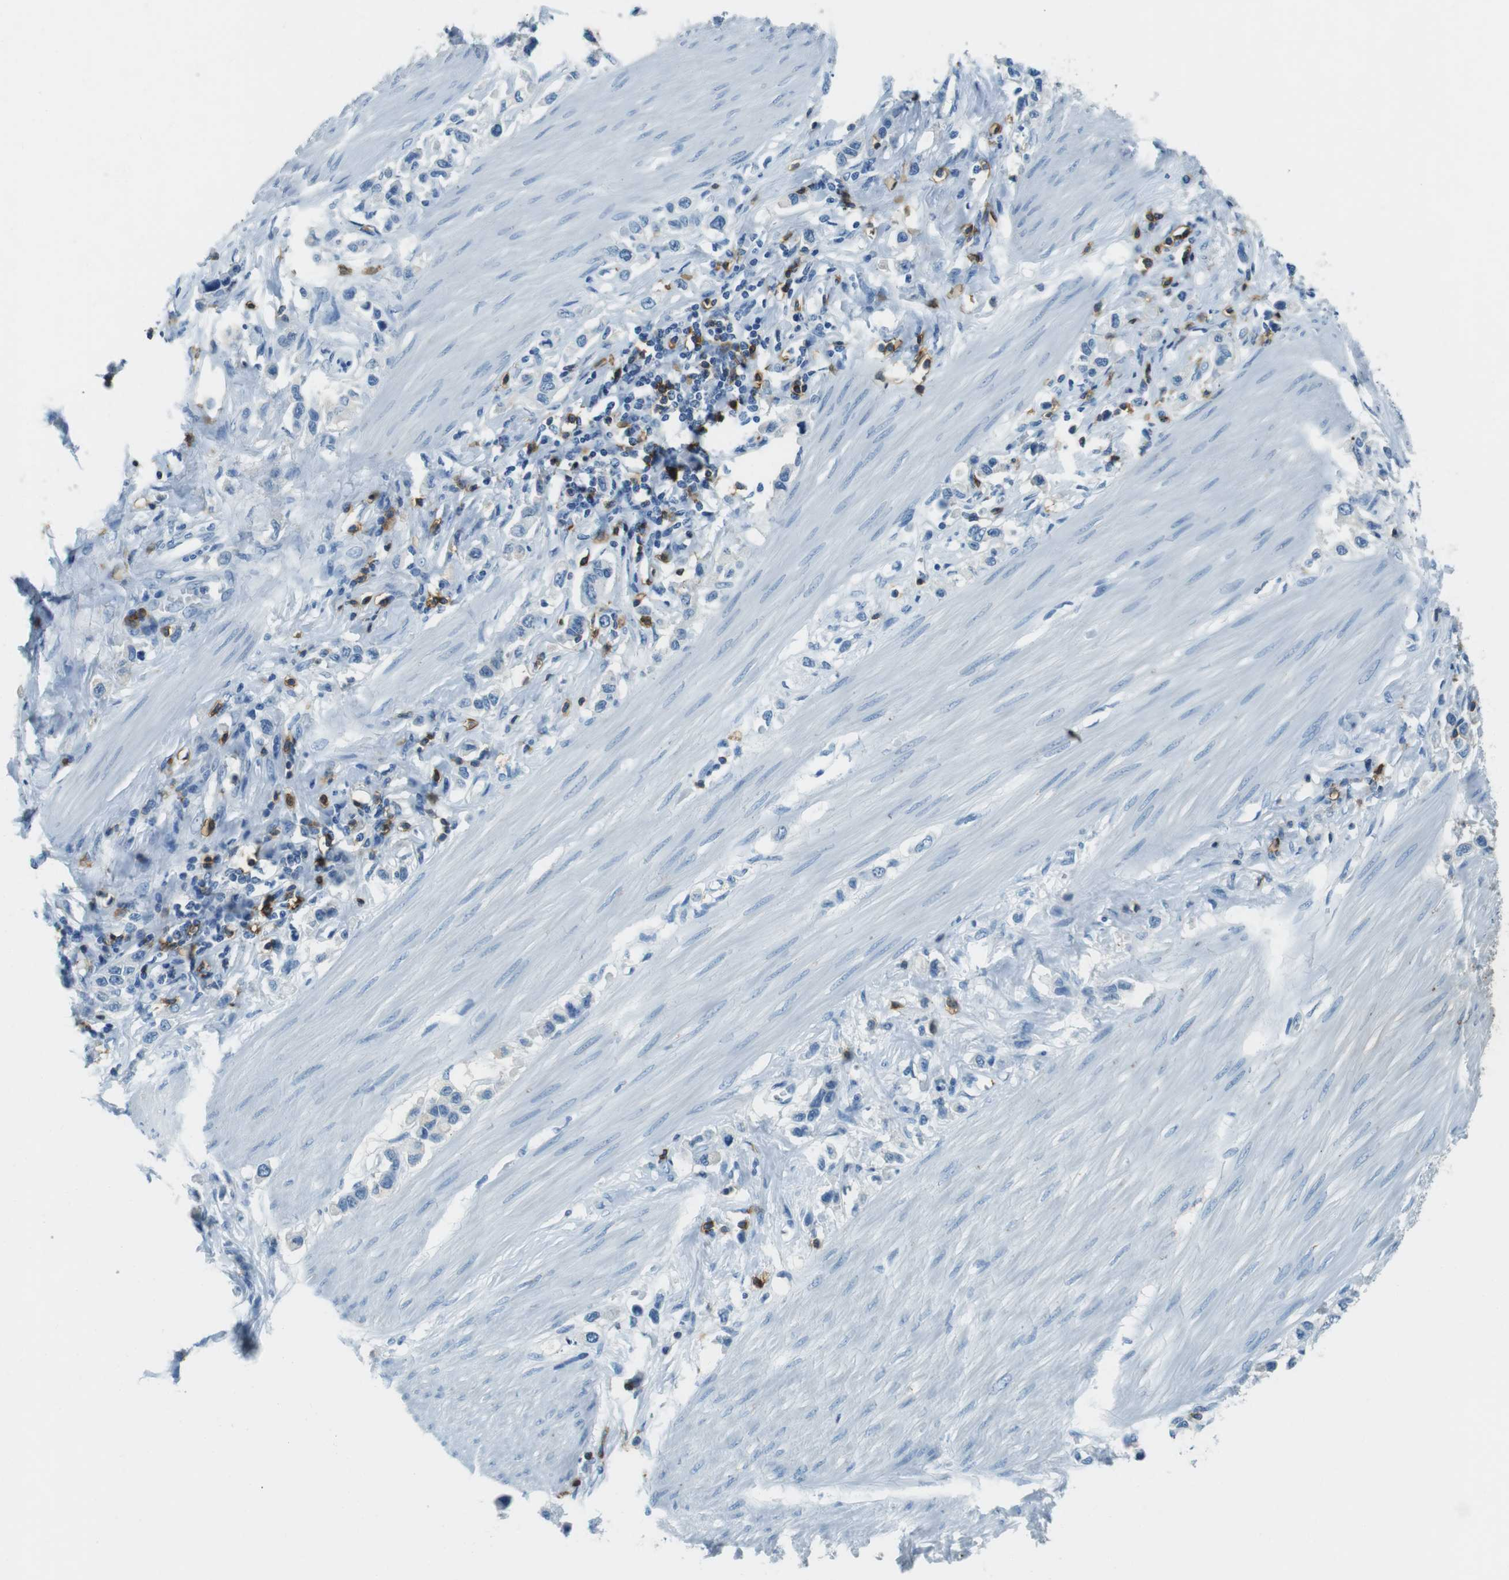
{"staining": {"intensity": "negative", "quantity": "none", "location": "none"}, "tissue": "stomach cancer", "cell_type": "Tumor cells", "image_type": "cancer", "snomed": [{"axis": "morphology", "description": "Adenocarcinoma, NOS"}, {"axis": "topography", "description": "Stomach"}], "caption": "This is an immunohistochemistry micrograph of human stomach cancer (adenocarcinoma). There is no staining in tumor cells.", "gene": "LAT", "patient": {"sex": "female", "age": 65}}